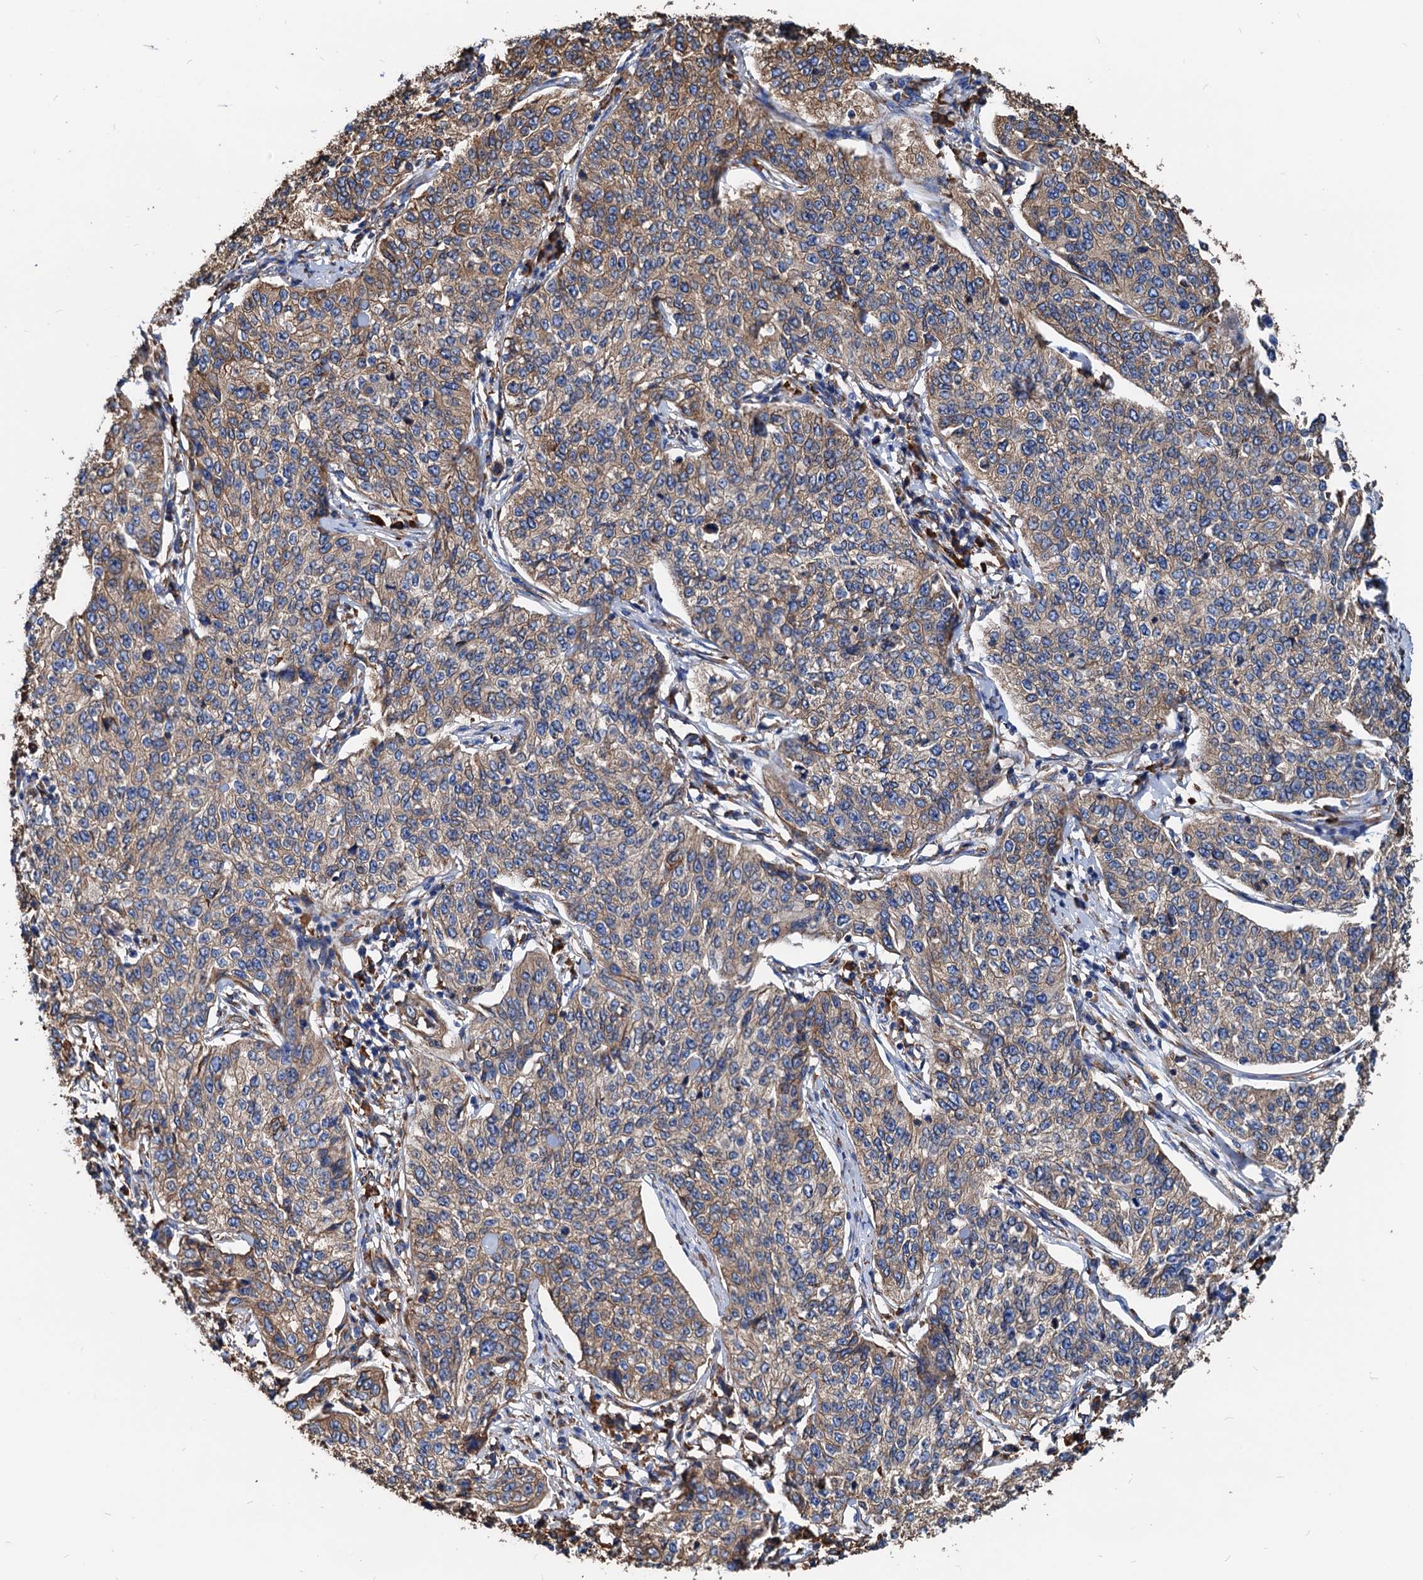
{"staining": {"intensity": "moderate", "quantity": ">75%", "location": "cytoplasmic/membranous"}, "tissue": "cervical cancer", "cell_type": "Tumor cells", "image_type": "cancer", "snomed": [{"axis": "morphology", "description": "Squamous cell carcinoma, NOS"}, {"axis": "topography", "description": "Cervix"}], "caption": "Brown immunohistochemical staining in human squamous cell carcinoma (cervical) displays moderate cytoplasmic/membranous staining in about >75% of tumor cells.", "gene": "HSPA5", "patient": {"sex": "female", "age": 35}}